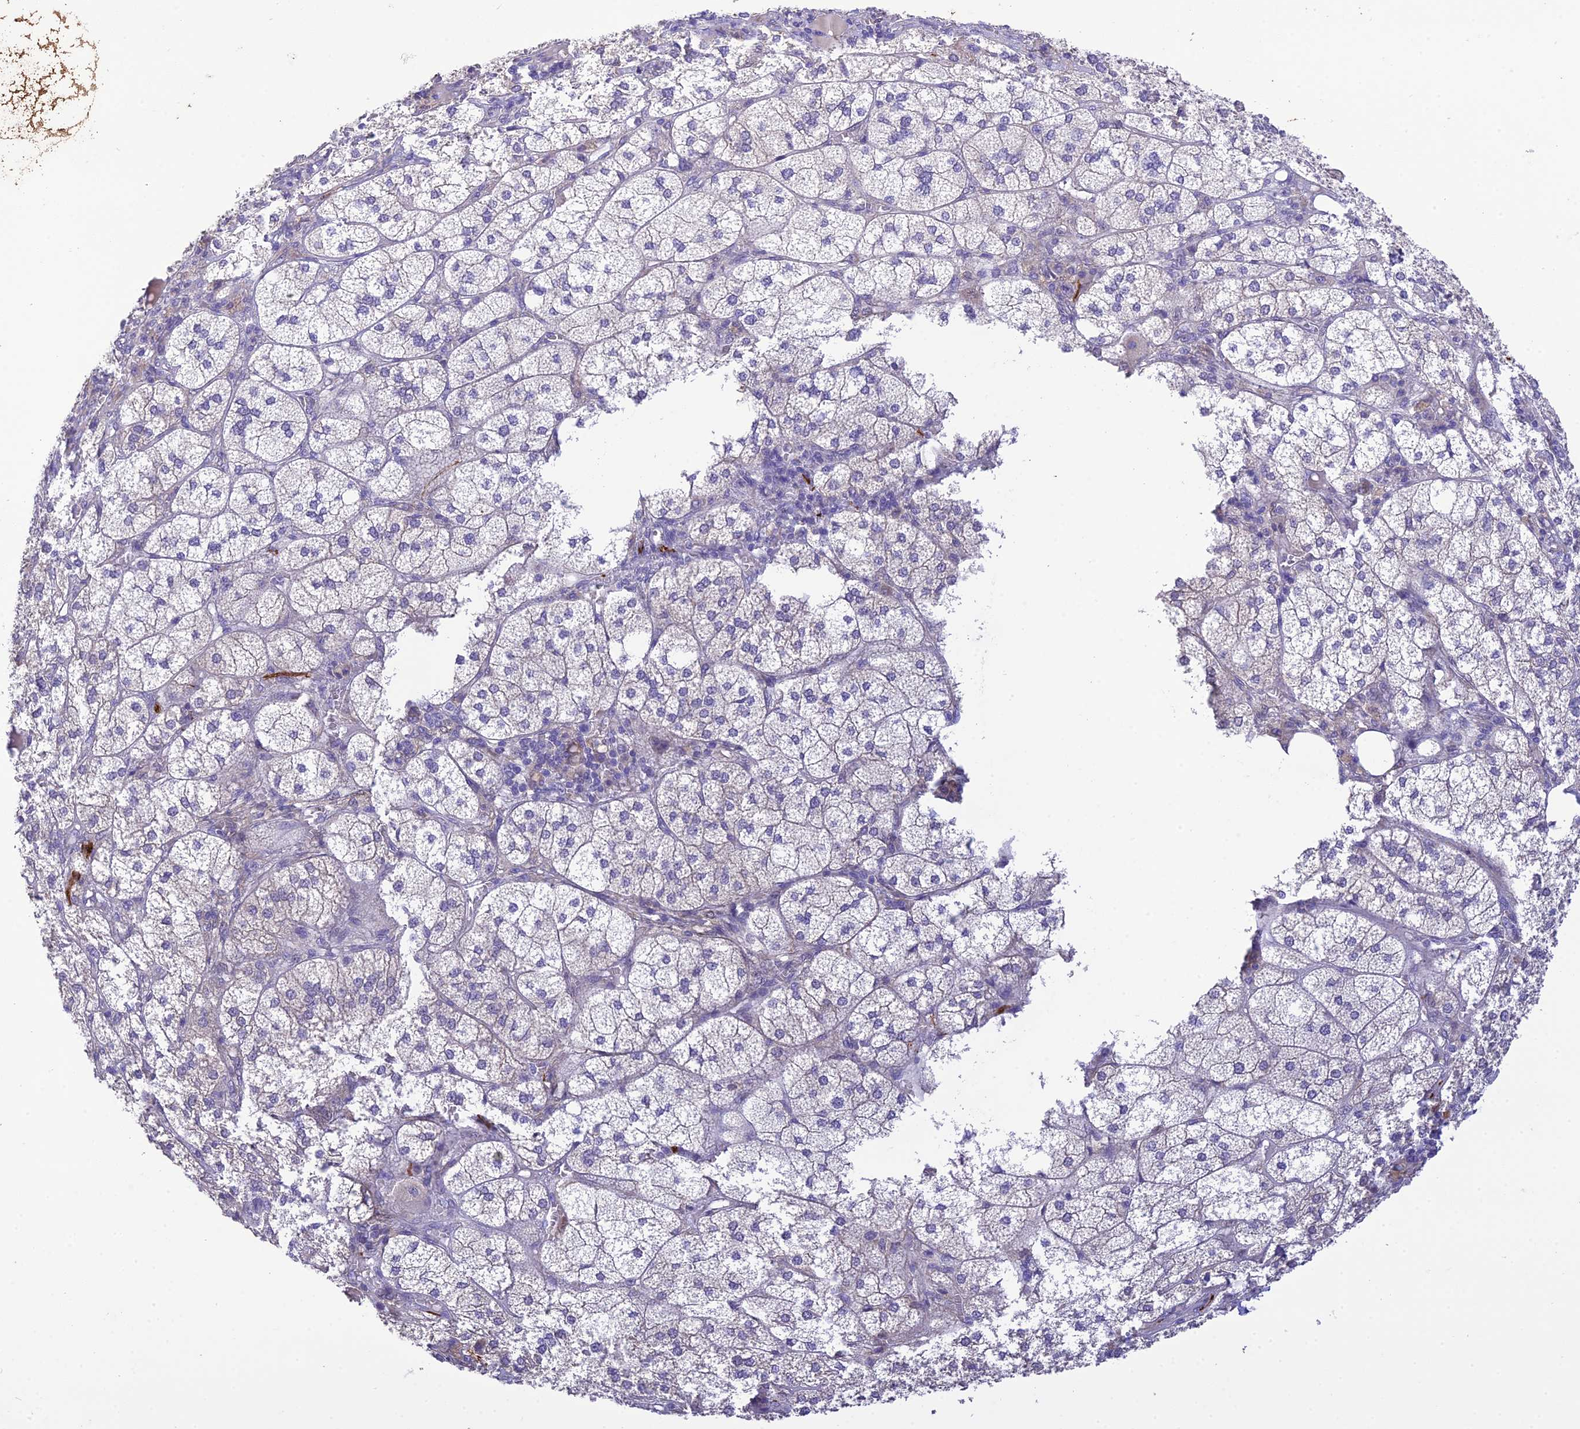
{"staining": {"intensity": "weak", "quantity": "<25%", "location": "cytoplasmic/membranous"}, "tissue": "adrenal gland", "cell_type": "Glandular cells", "image_type": "normal", "snomed": [{"axis": "morphology", "description": "Normal tissue, NOS"}, {"axis": "topography", "description": "Adrenal gland"}], "caption": "A high-resolution histopathology image shows IHC staining of unremarkable adrenal gland, which reveals no significant positivity in glandular cells.", "gene": "XPO7", "patient": {"sex": "female", "age": 61}}